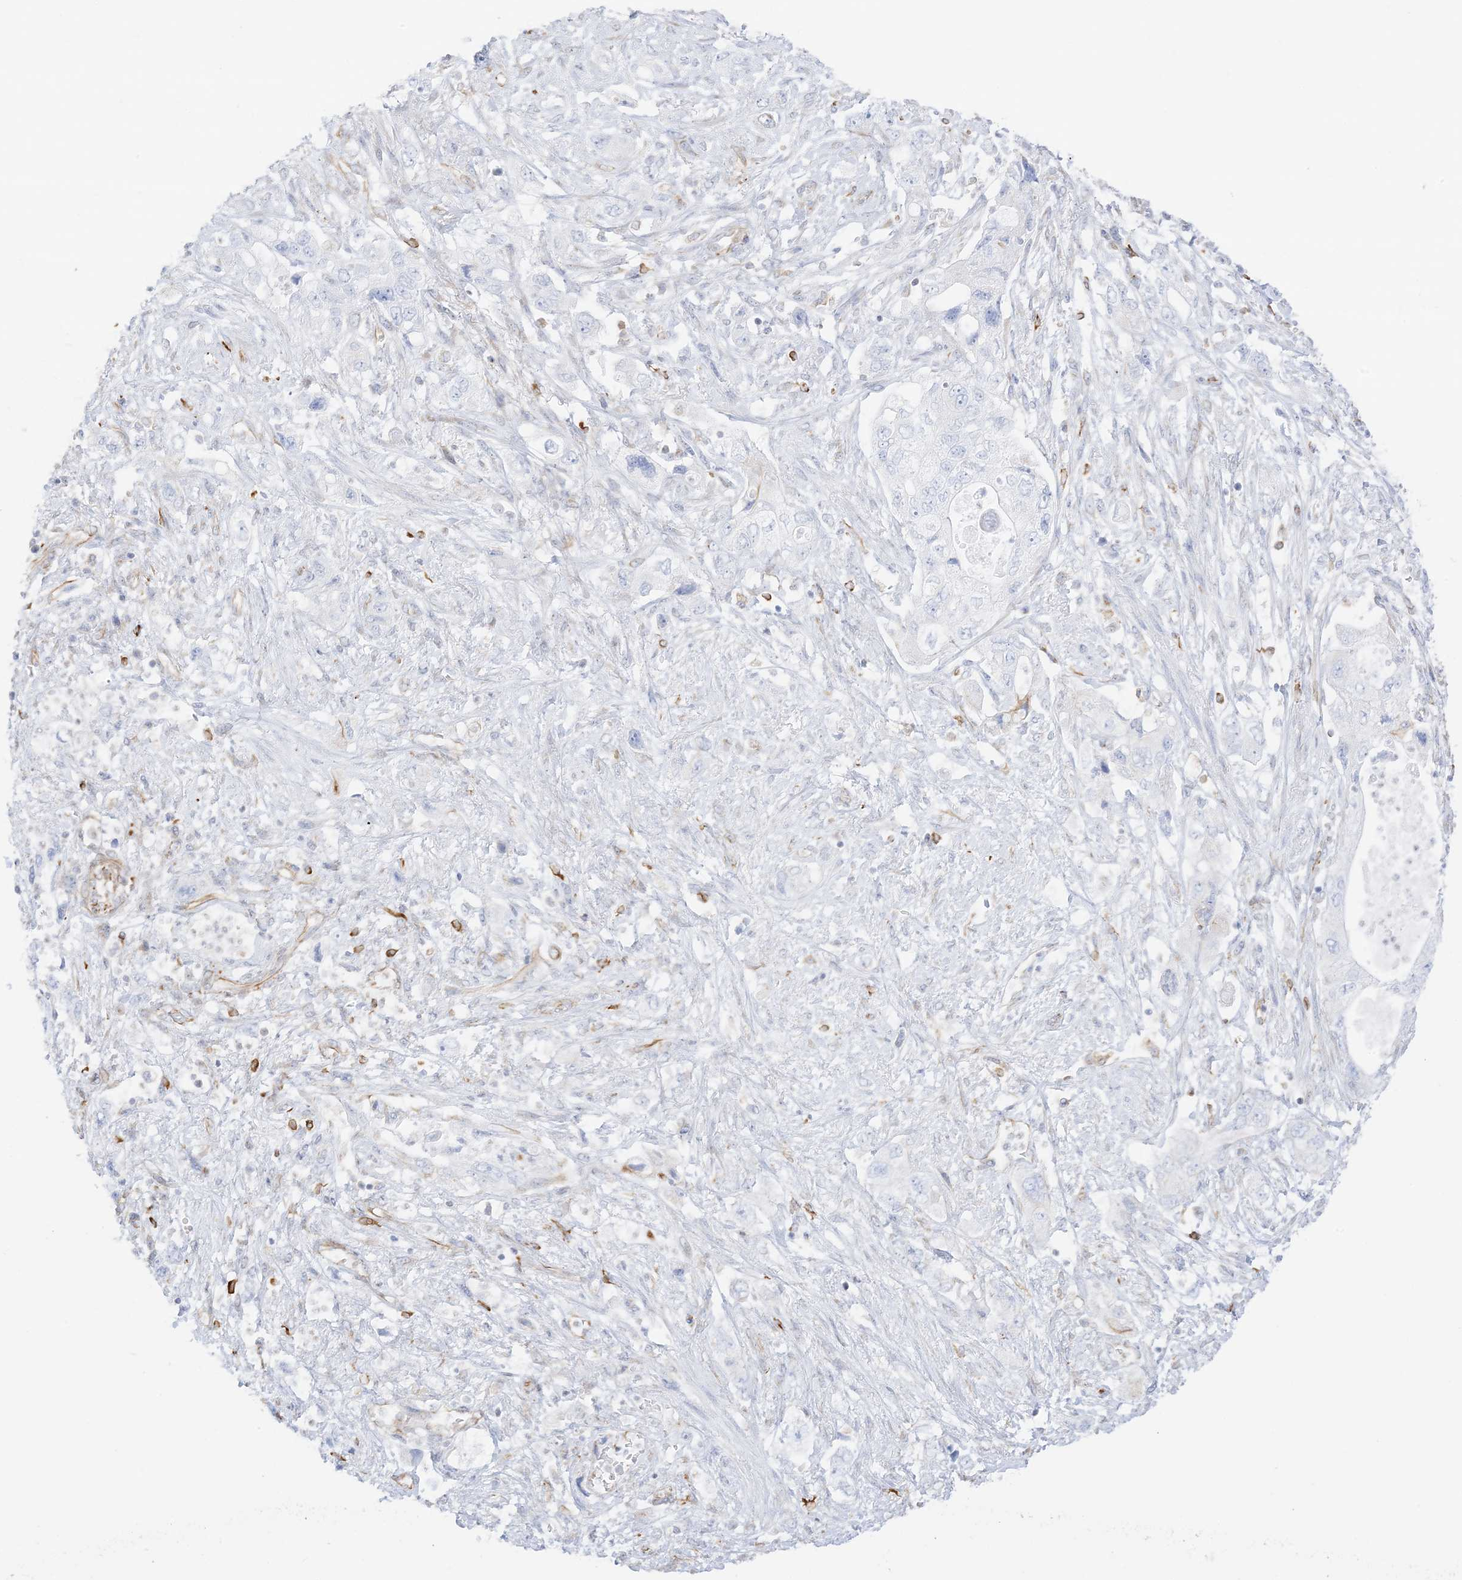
{"staining": {"intensity": "moderate", "quantity": "<25%", "location": "cytoplasmic/membranous"}, "tissue": "pancreatic cancer", "cell_type": "Tumor cells", "image_type": "cancer", "snomed": [{"axis": "morphology", "description": "Adenocarcinoma, NOS"}, {"axis": "topography", "description": "Pancreas"}], "caption": "Moderate cytoplasmic/membranous expression for a protein is present in approximately <25% of tumor cells of pancreatic adenocarcinoma using immunohistochemistry.", "gene": "PID1", "patient": {"sex": "female", "age": 73}}